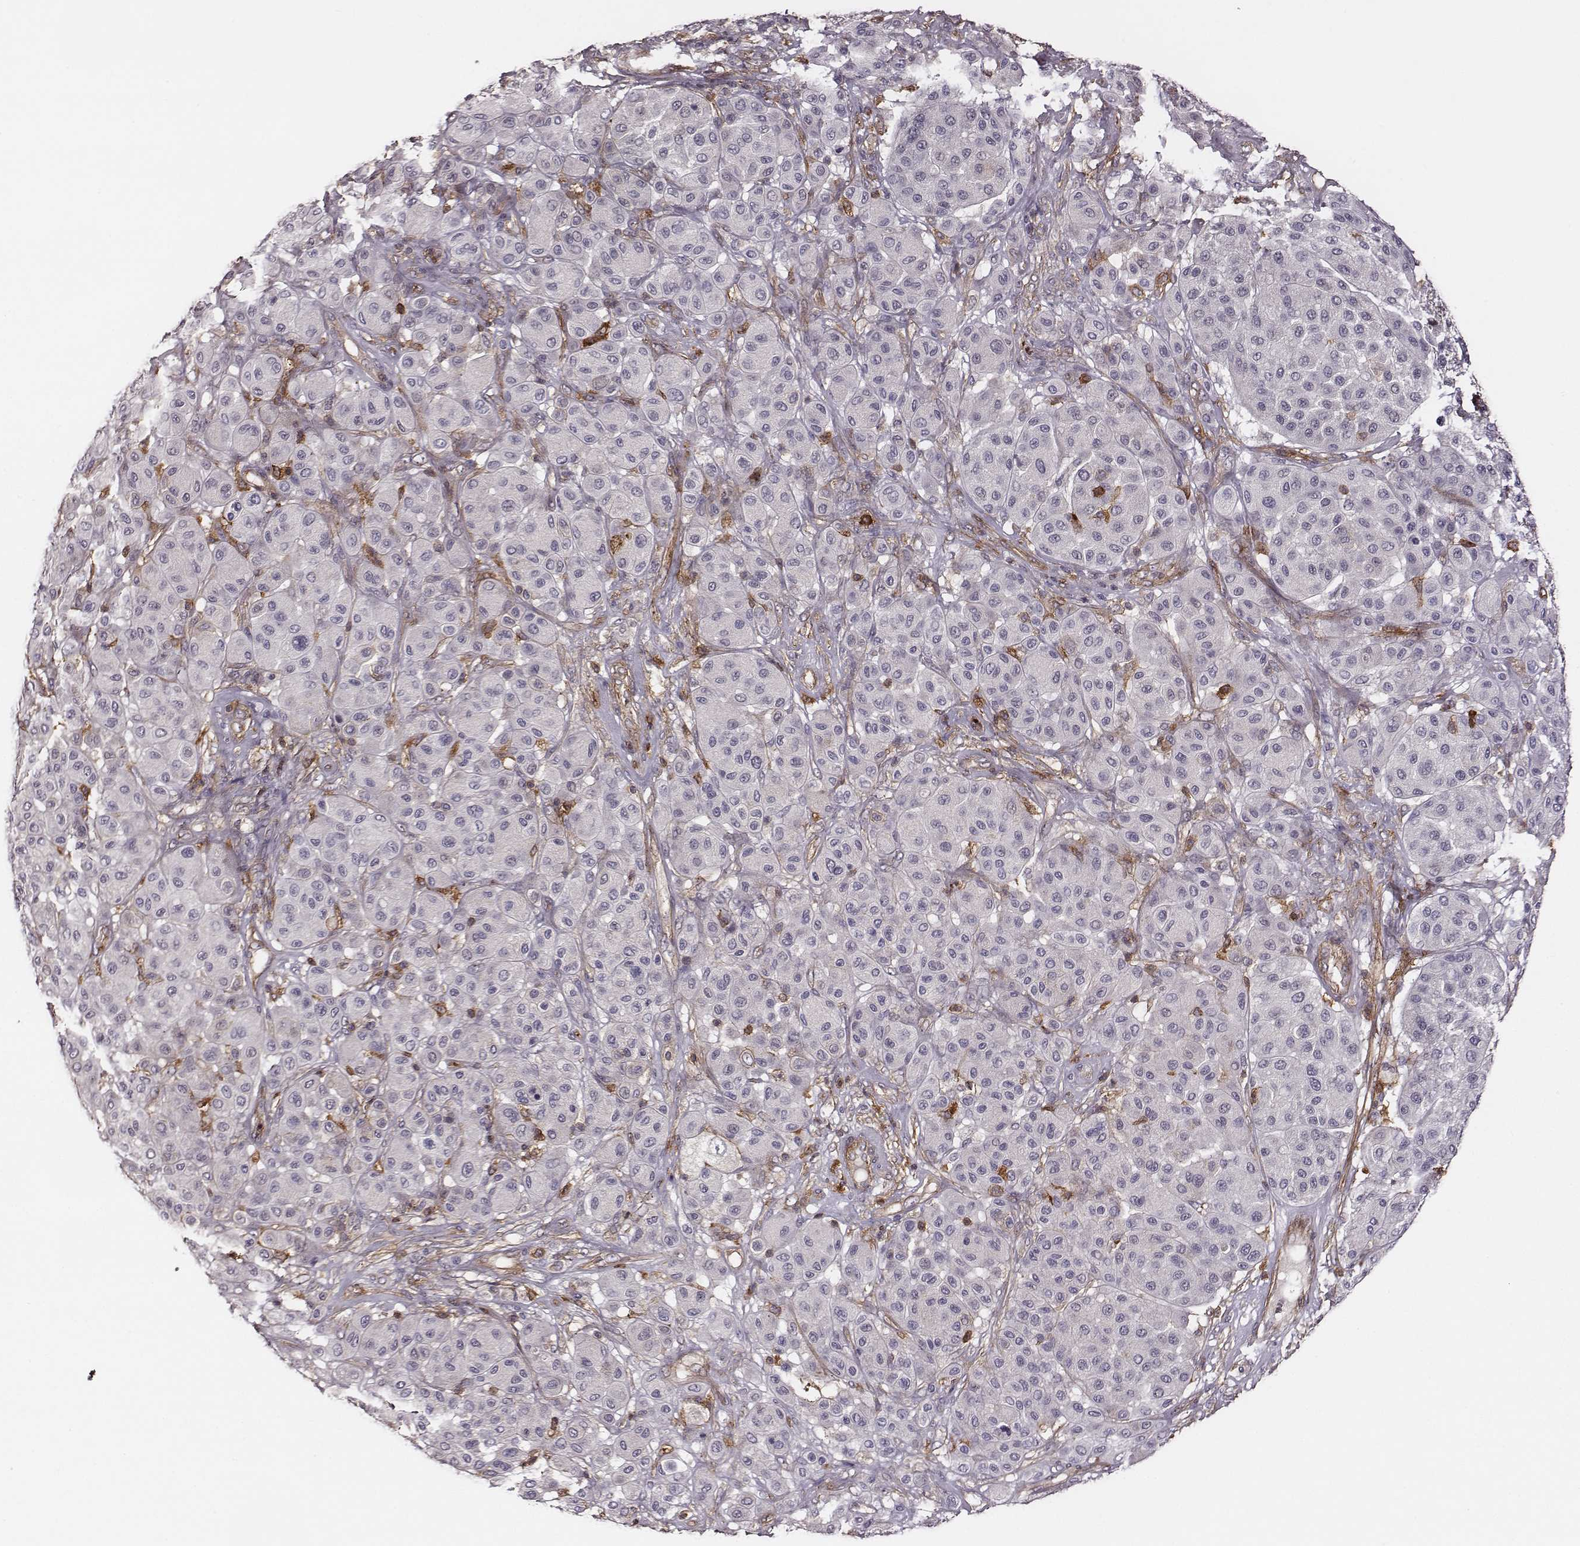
{"staining": {"intensity": "negative", "quantity": "none", "location": "none"}, "tissue": "melanoma", "cell_type": "Tumor cells", "image_type": "cancer", "snomed": [{"axis": "morphology", "description": "Malignant melanoma, Metastatic site"}, {"axis": "topography", "description": "Smooth muscle"}], "caption": "Immunohistochemical staining of malignant melanoma (metastatic site) demonstrates no significant staining in tumor cells.", "gene": "ZYX", "patient": {"sex": "male", "age": 41}}